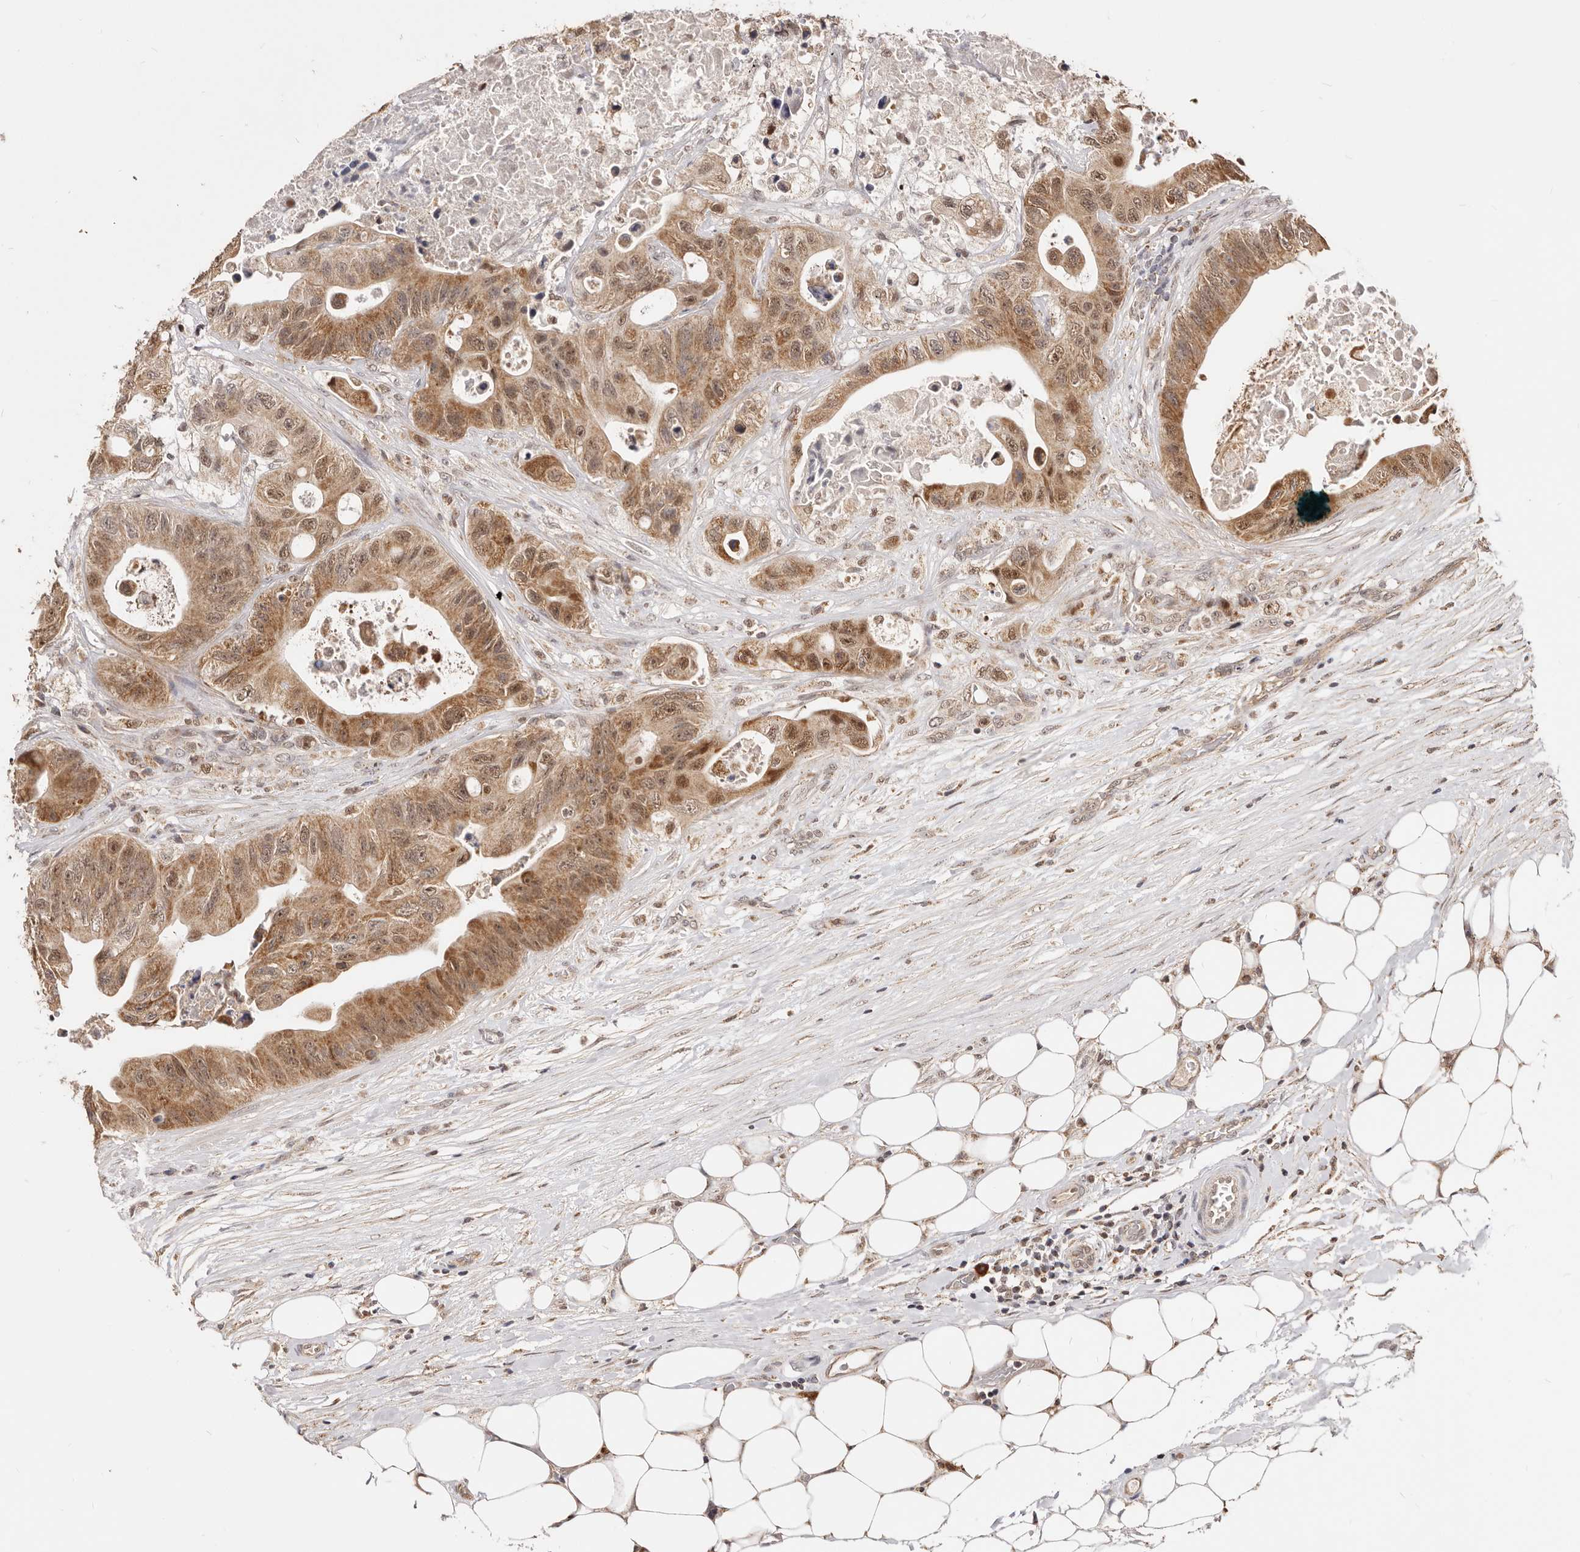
{"staining": {"intensity": "strong", "quantity": "25%-75%", "location": "cytoplasmic/membranous,nuclear"}, "tissue": "colorectal cancer", "cell_type": "Tumor cells", "image_type": "cancer", "snomed": [{"axis": "morphology", "description": "Adenocarcinoma, NOS"}, {"axis": "topography", "description": "Colon"}], "caption": "Colorectal cancer stained with DAB (3,3'-diaminobenzidine) IHC shows high levels of strong cytoplasmic/membranous and nuclear positivity in about 25%-75% of tumor cells.", "gene": "SEC14L1", "patient": {"sex": "female", "age": 46}}